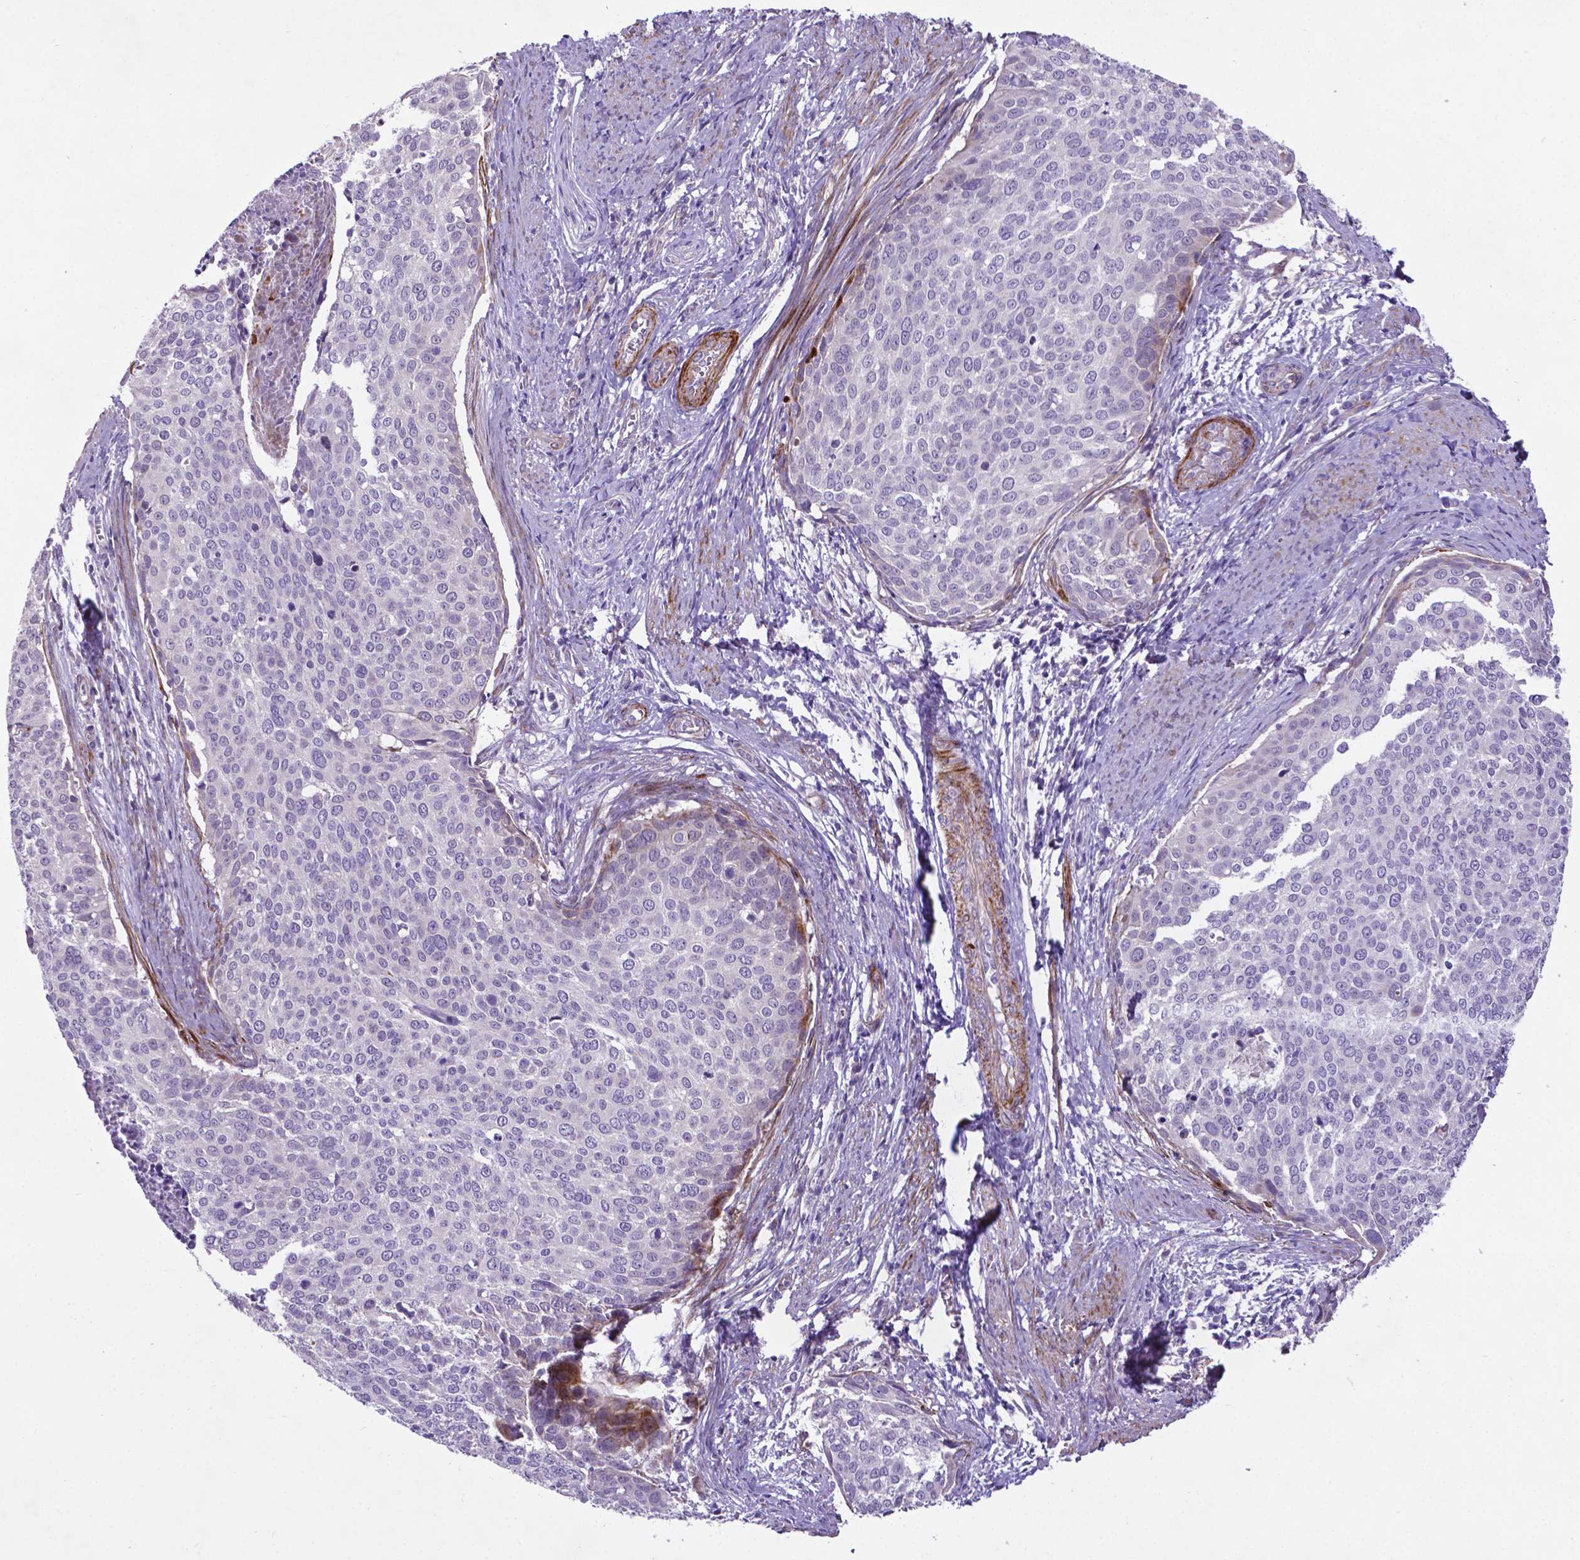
{"staining": {"intensity": "negative", "quantity": "none", "location": "none"}, "tissue": "cervical cancer", "cell_type": "Tumor cells", "image_type": "cancer", "snomed": [{"axis": "morphology", "description": "Squamous cell carcinoma, NOS"}, {"axis": "topography", "description": "Cervix"}], "caption": "Human squamous cell carcinoma (cervical) stained for a protein using IHC demonstrates no staining in tumor cells.", "gene": "PFKFB4", "patient": {"sex": "female", "age": 39}}